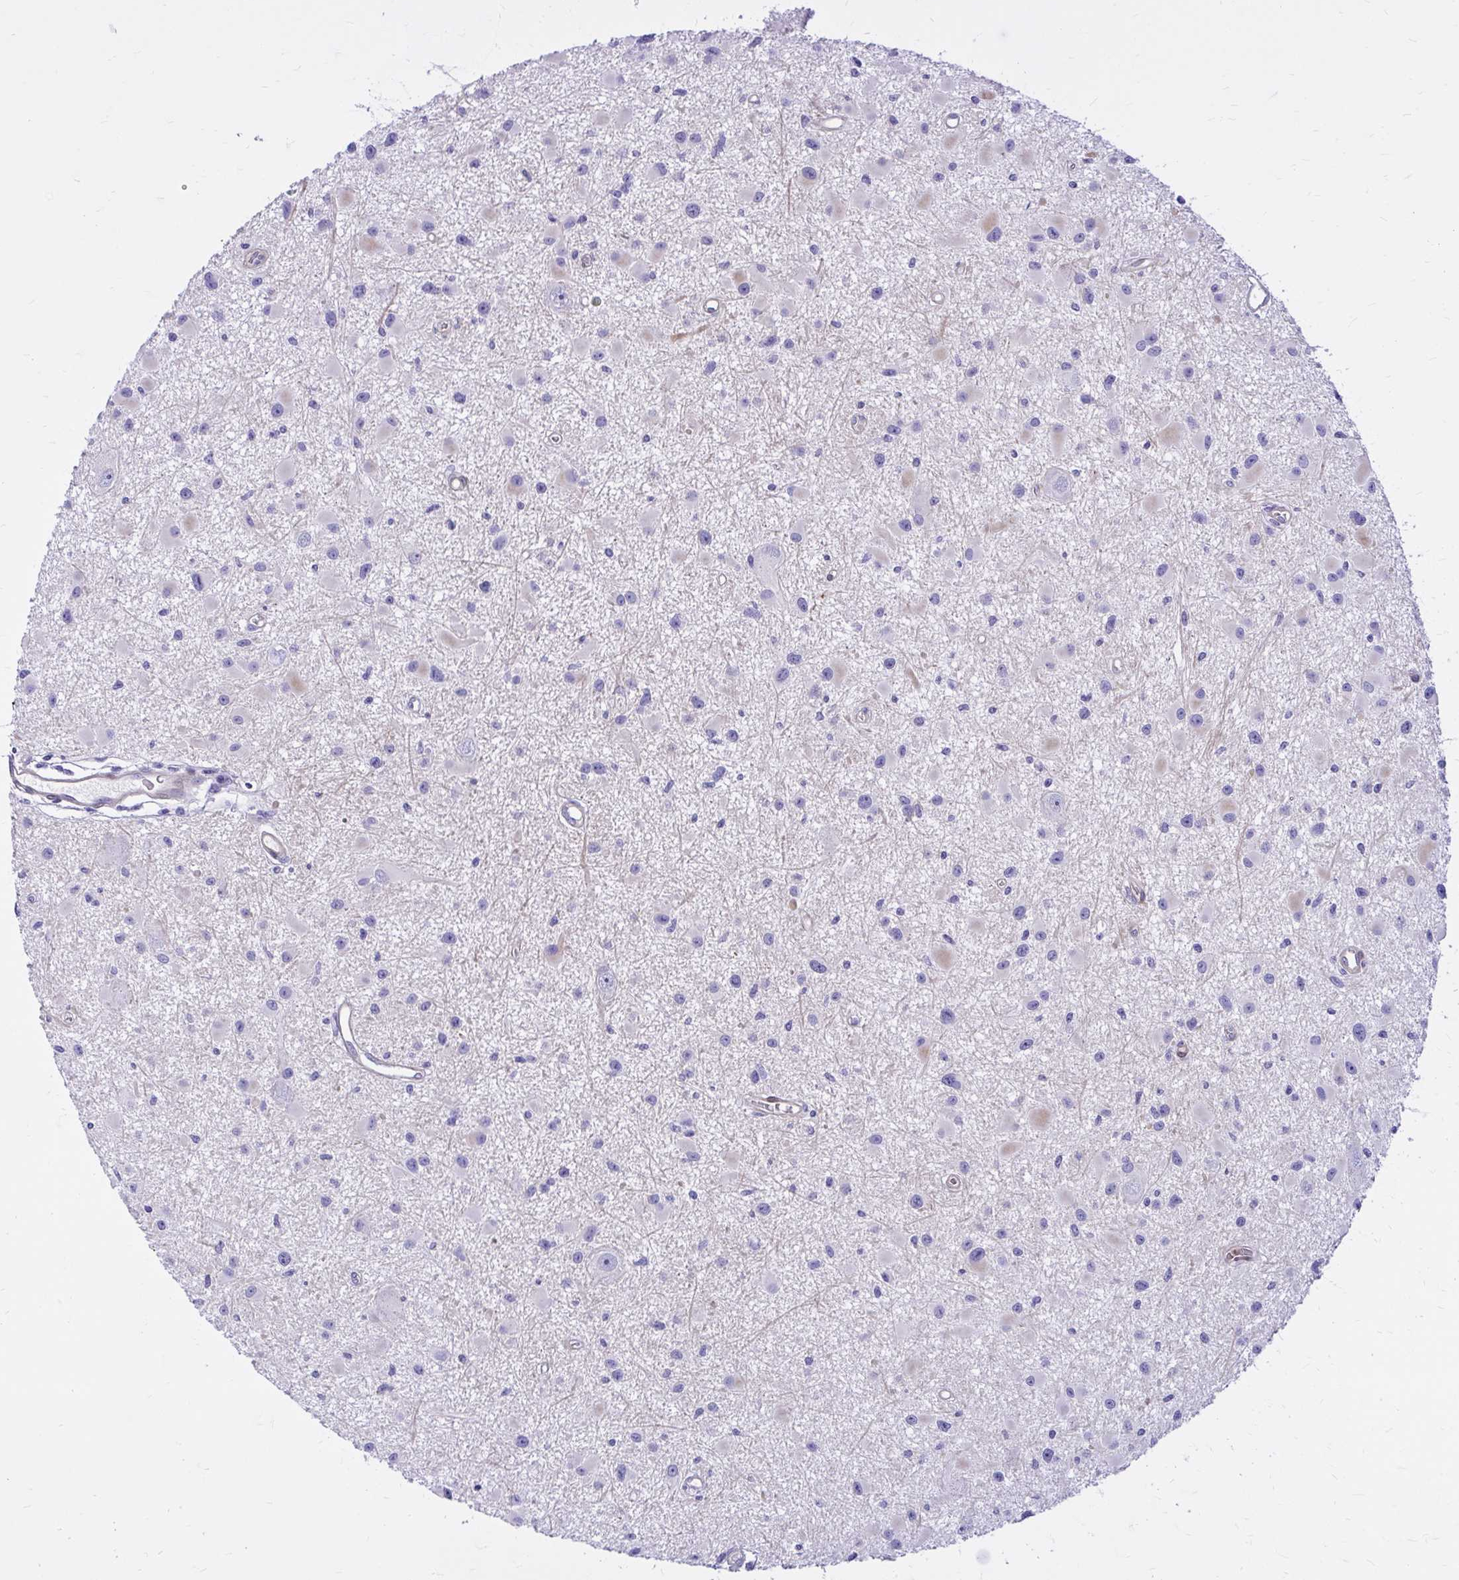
{"staining": {"intensity": "negative", "quantity": "none", "location": "none"}, "tissue": "glioma", "cell_type": "Tumor cells", "image_type": "cancer", "snomed": [{"axis": "morphology", "description": "Glioma, malignant, High grade"}, {"axis": "topography", "description": "Brain"}], "caption": "This photomicrograph is of glioma stained with IHC to label a protein in brown with the nuclei are counter-stained blue. There is no expression in tumor cells.", "gene": "ADAMTSL1", "patient": {"sex": "male", "age": 54}}